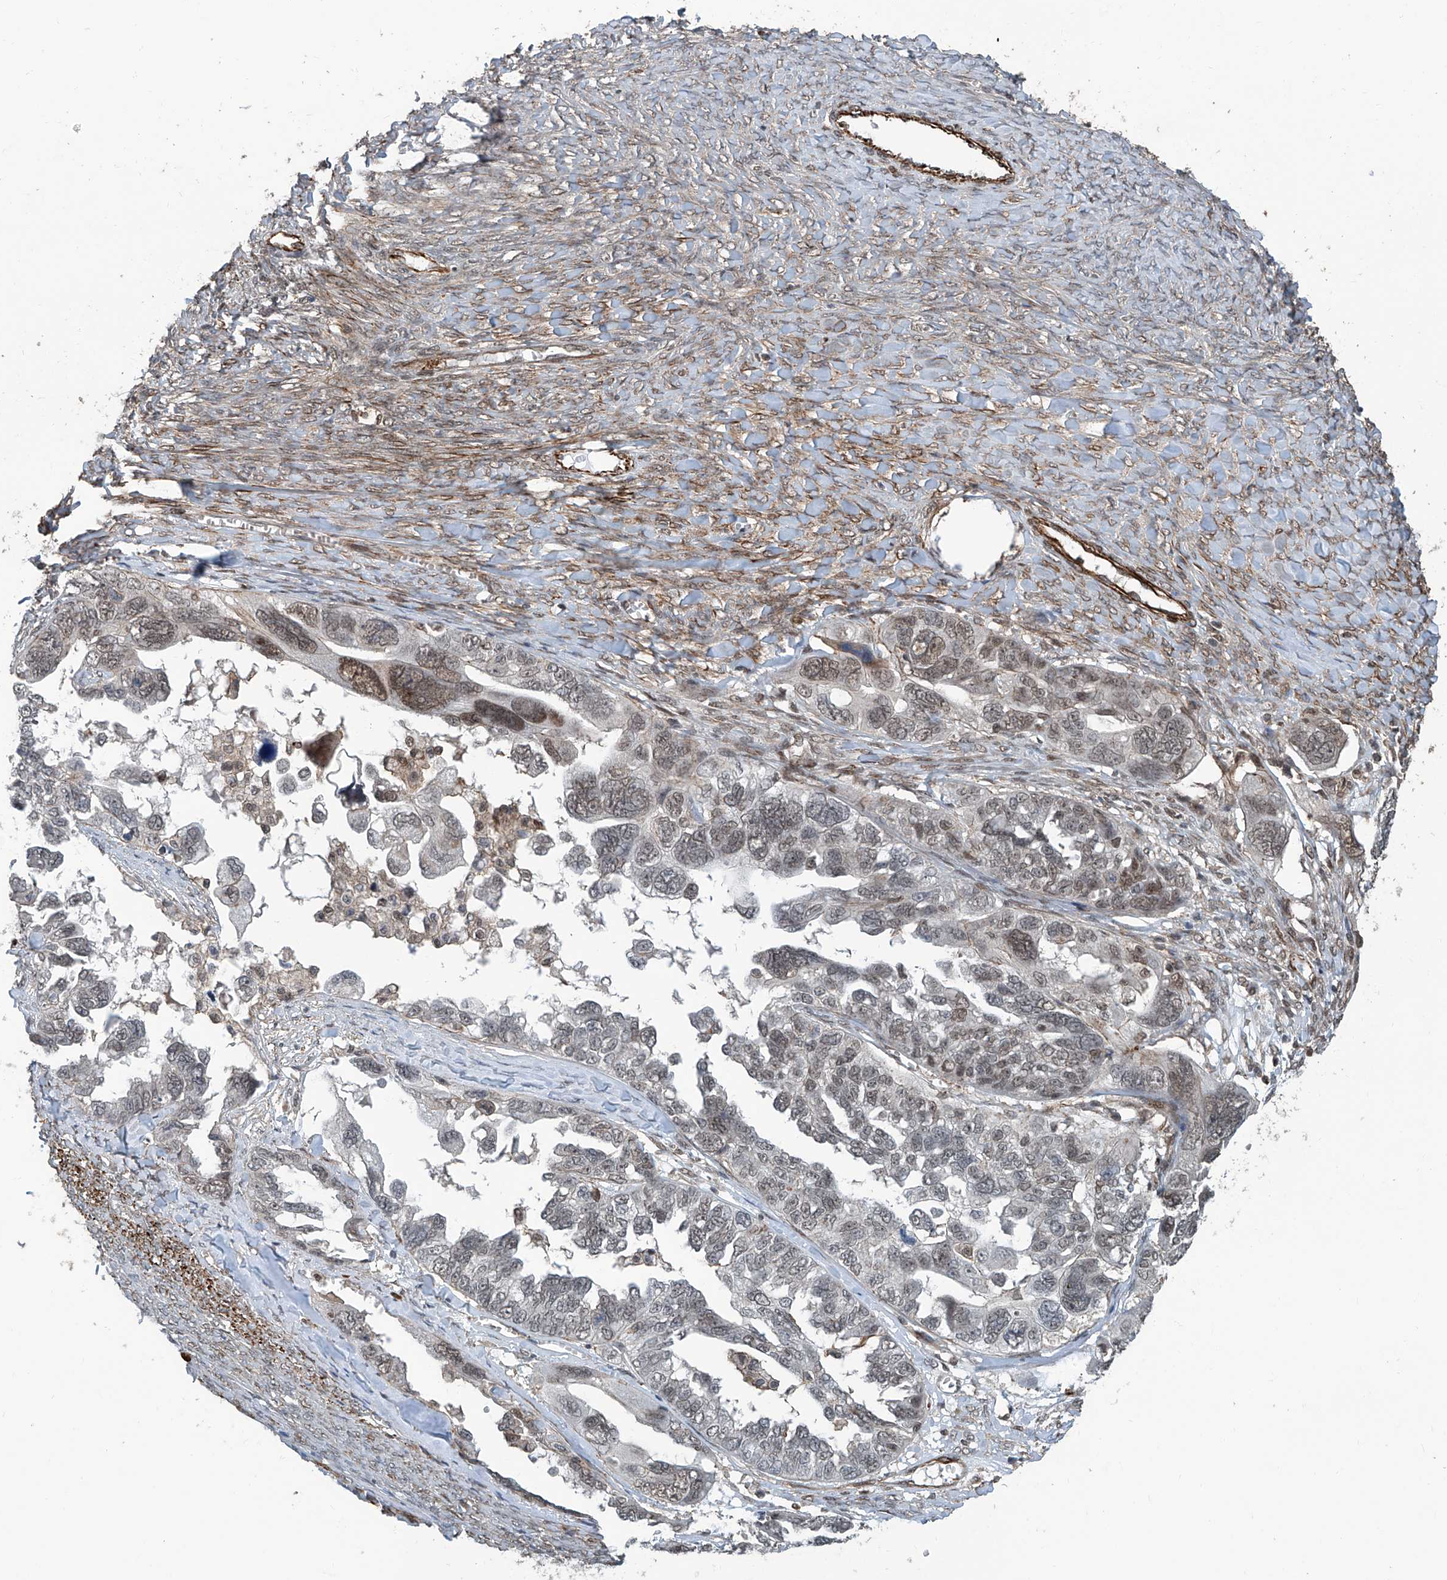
{"staining": {"intensity": "weak", "quantity": "25%-75%", "location": "nuclear"}, "tissue": "ovarian cancer", "cell_type": "Tumor cells", "image_type": "cancer", "snomed": [{"axis": "morphology", "description": "Cystadenocarcinoma, serous, NOS"}, {"axis": "topography", "description": "Ovary"}], "caption": "Human ovarian serous cystadenocarcinoma stained for a protein (brown) displays weak nuclear positive positivity in approximately 25%-75% of tumor cells.", "gene": "SDE2", "patient": {"sex": "female", "age": 79}}